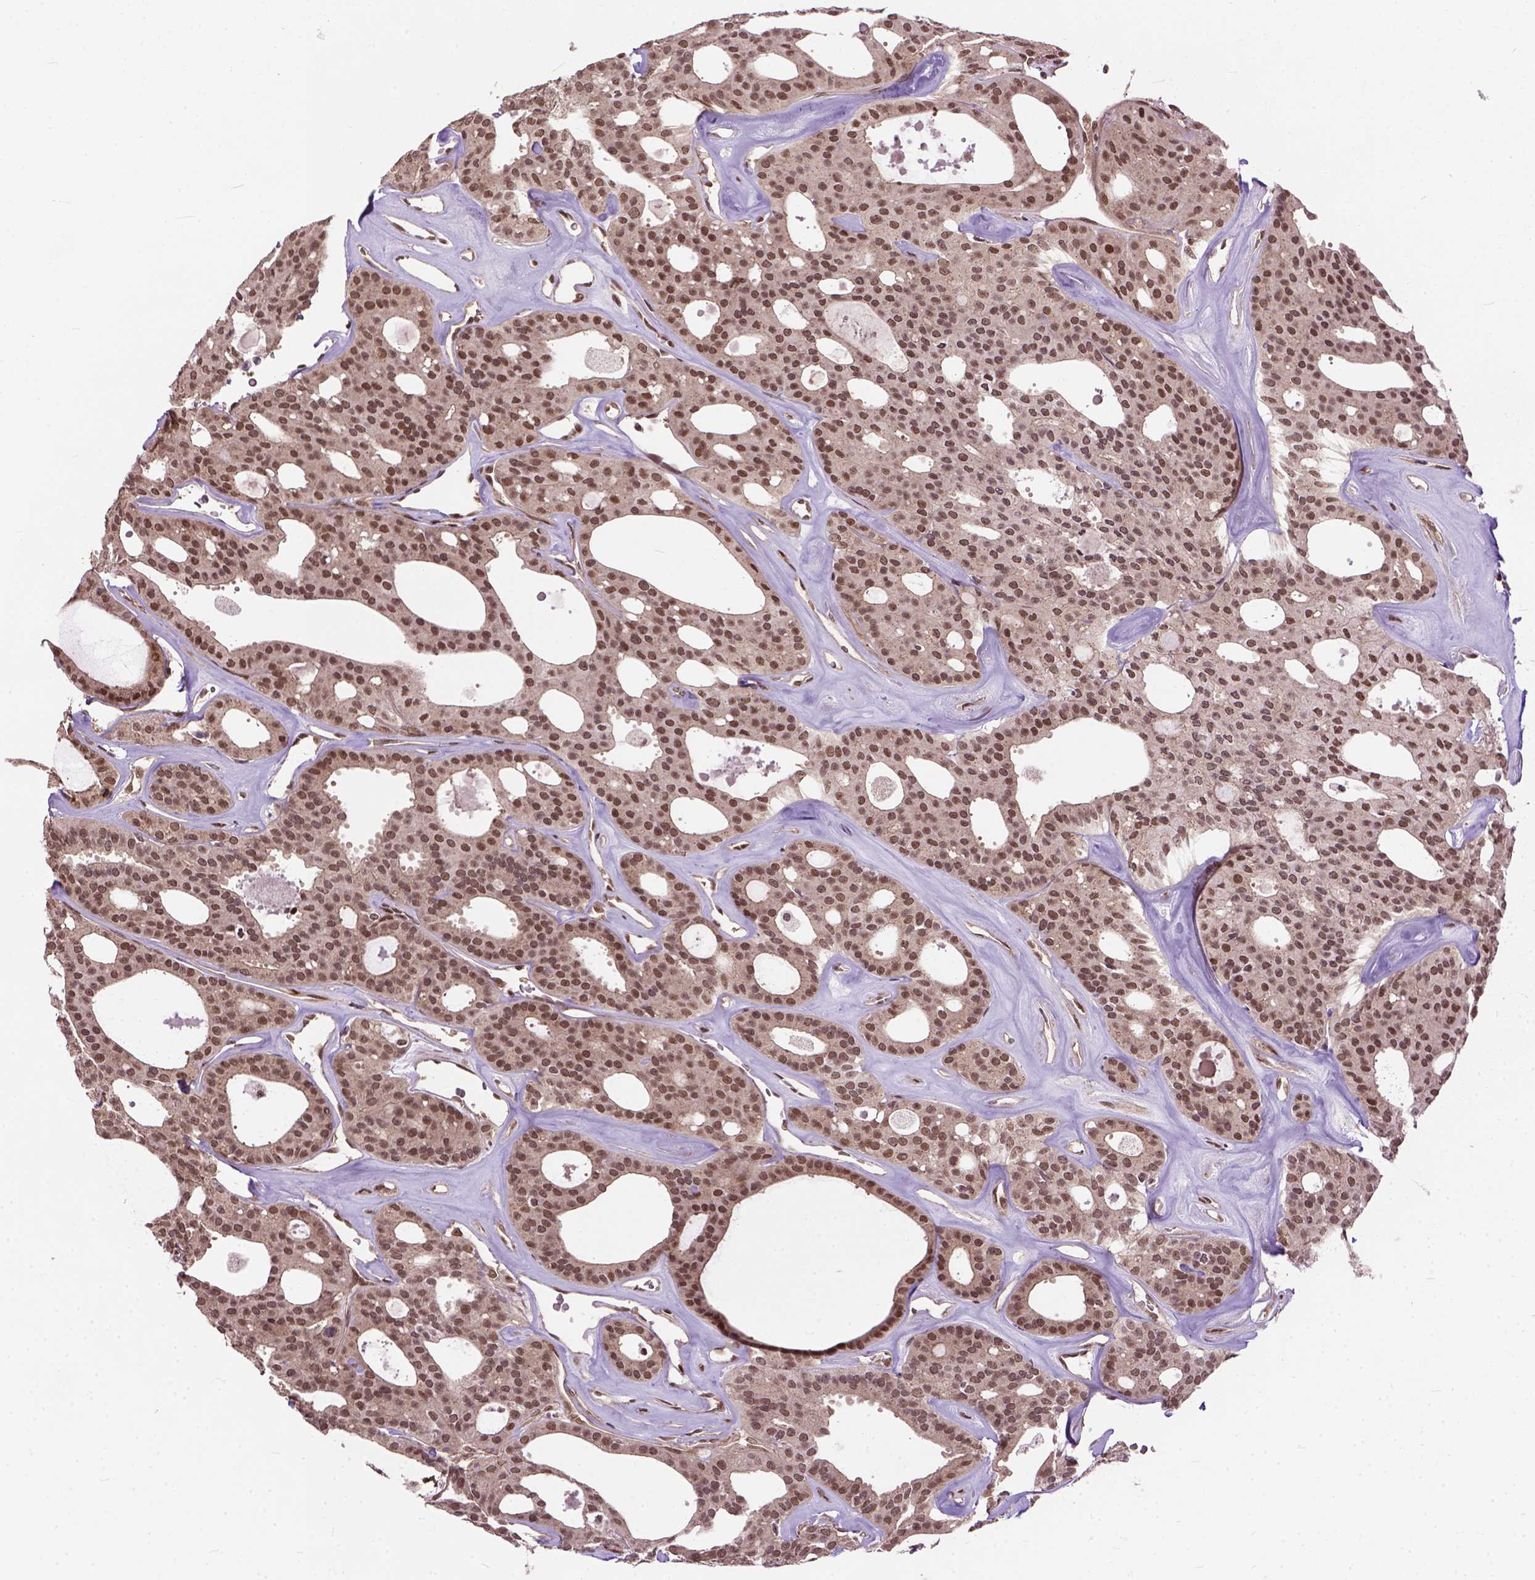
{"staining": {"intensity": "moderate", "quantity": ">75%", "location": "nuclear"}, "tissue": "thyroid cancer", "cell_type": "Tumor cells", "image_type": "cancer", "snomed": [{"axis": "morphology", "description": "Follicular adenoma carcinoma, NOS"}, {"axis": "topography", "description": "Thyroid gland"}], "caption": "This histopathology image shows immunohistochemistry (IHC) staining of human thyroid cancer, with medium moderate nuclear expression in about >75% of tumor cells.", "gene": "ZNF630", "patient": {"sex": "male", "age": 75}}